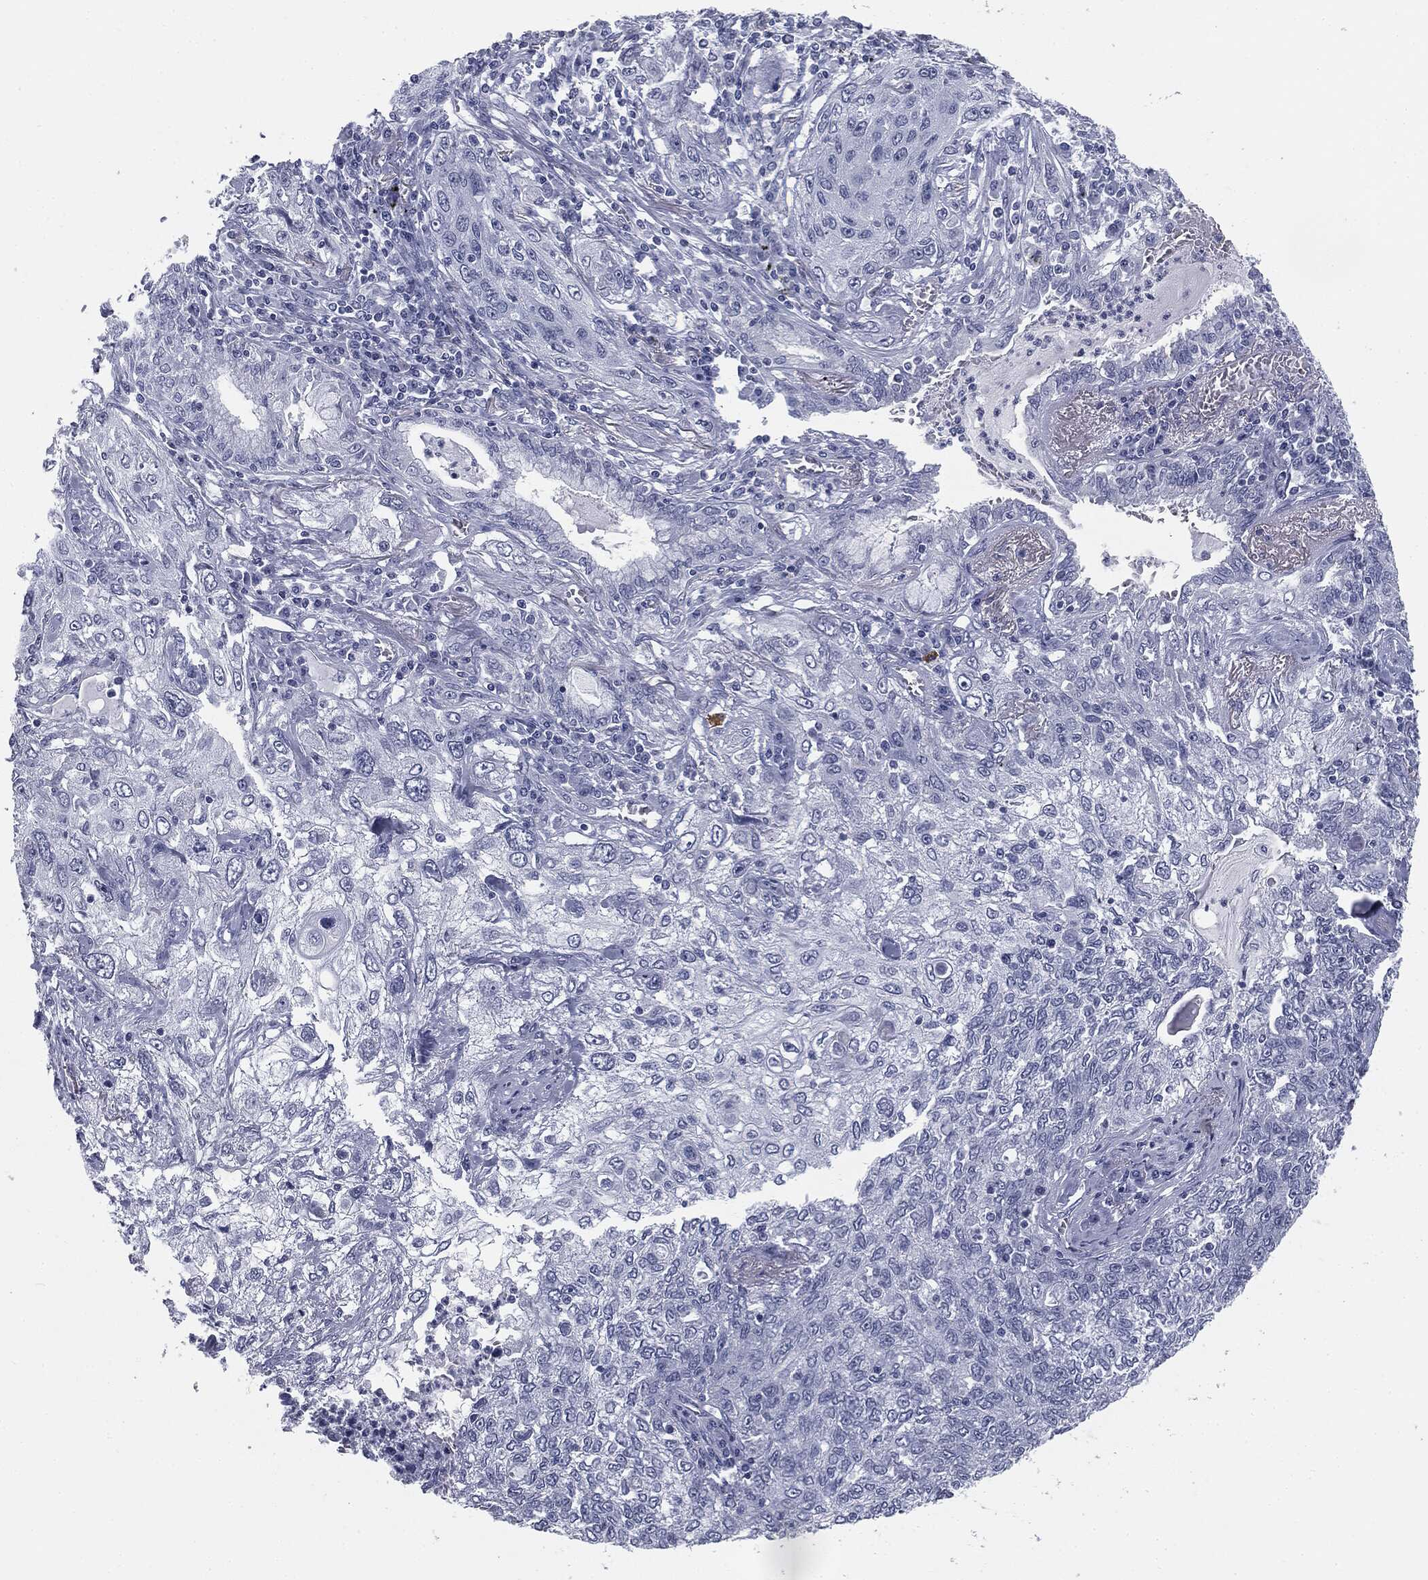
{"staining": {"intensity": "negative", "quantity": "none", "location": "none"}, "tissue": "lung cancer", "cell_type": "Tumor cells", "image_type": "cancer", "snomed": [{"axis": "morphology", "description": "Squamous cell carcinoma, NOS"}, {"axis": "topography", "description": "Lung"}], "caption": "Lung cancer was stained to show a protein in brown. There is no significant expression in tumor cells. (Stains: DAB IHC with hematoxylin counter stain, Microscopy: brightfield microscopy at high magnification).", "gene": "TPO", "patient": {"sex": "female", "age": 69}}